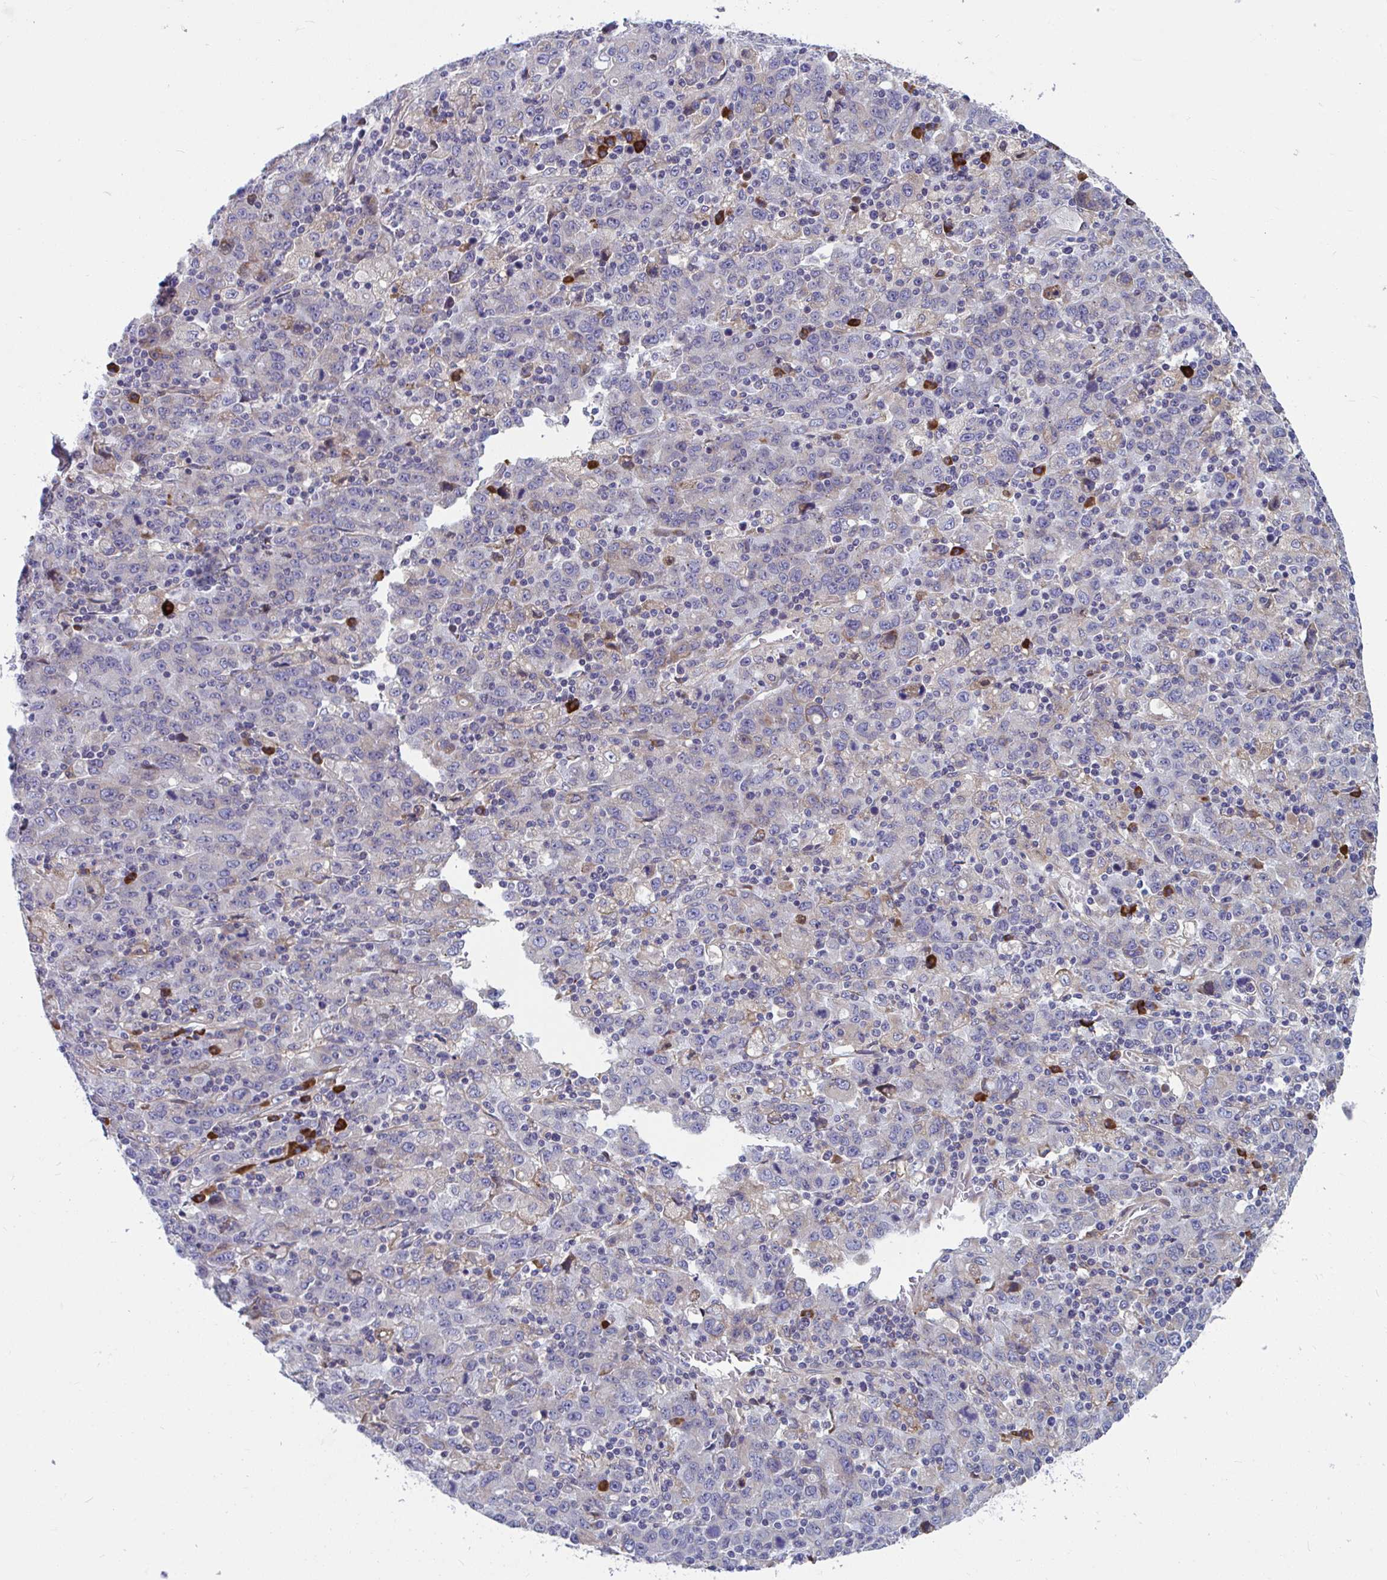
{"staining": {"intensity": "negative", "quantity": "none", "location": "none"}, "tissue": "stomach cancer", "cell_type": "Tumor cells", "image_type": "cancer", "snomed": [{"axis": "morphology", "description": "Adenocarcinoma, NOS"}, {"axis": "topography", "description": "Stomach, upper"}], "caption": "Immunohistochemistry histopathology image of adenocarcinoma (stomach) stained for a protein (brown), which reveals no staining in tumor cells. The staining is performed using DAB brown chromogen with nuclei counter-stained in using hematoxylin.", "gene": "WBP1", "patient": {"sex": "male", "age": 69}}